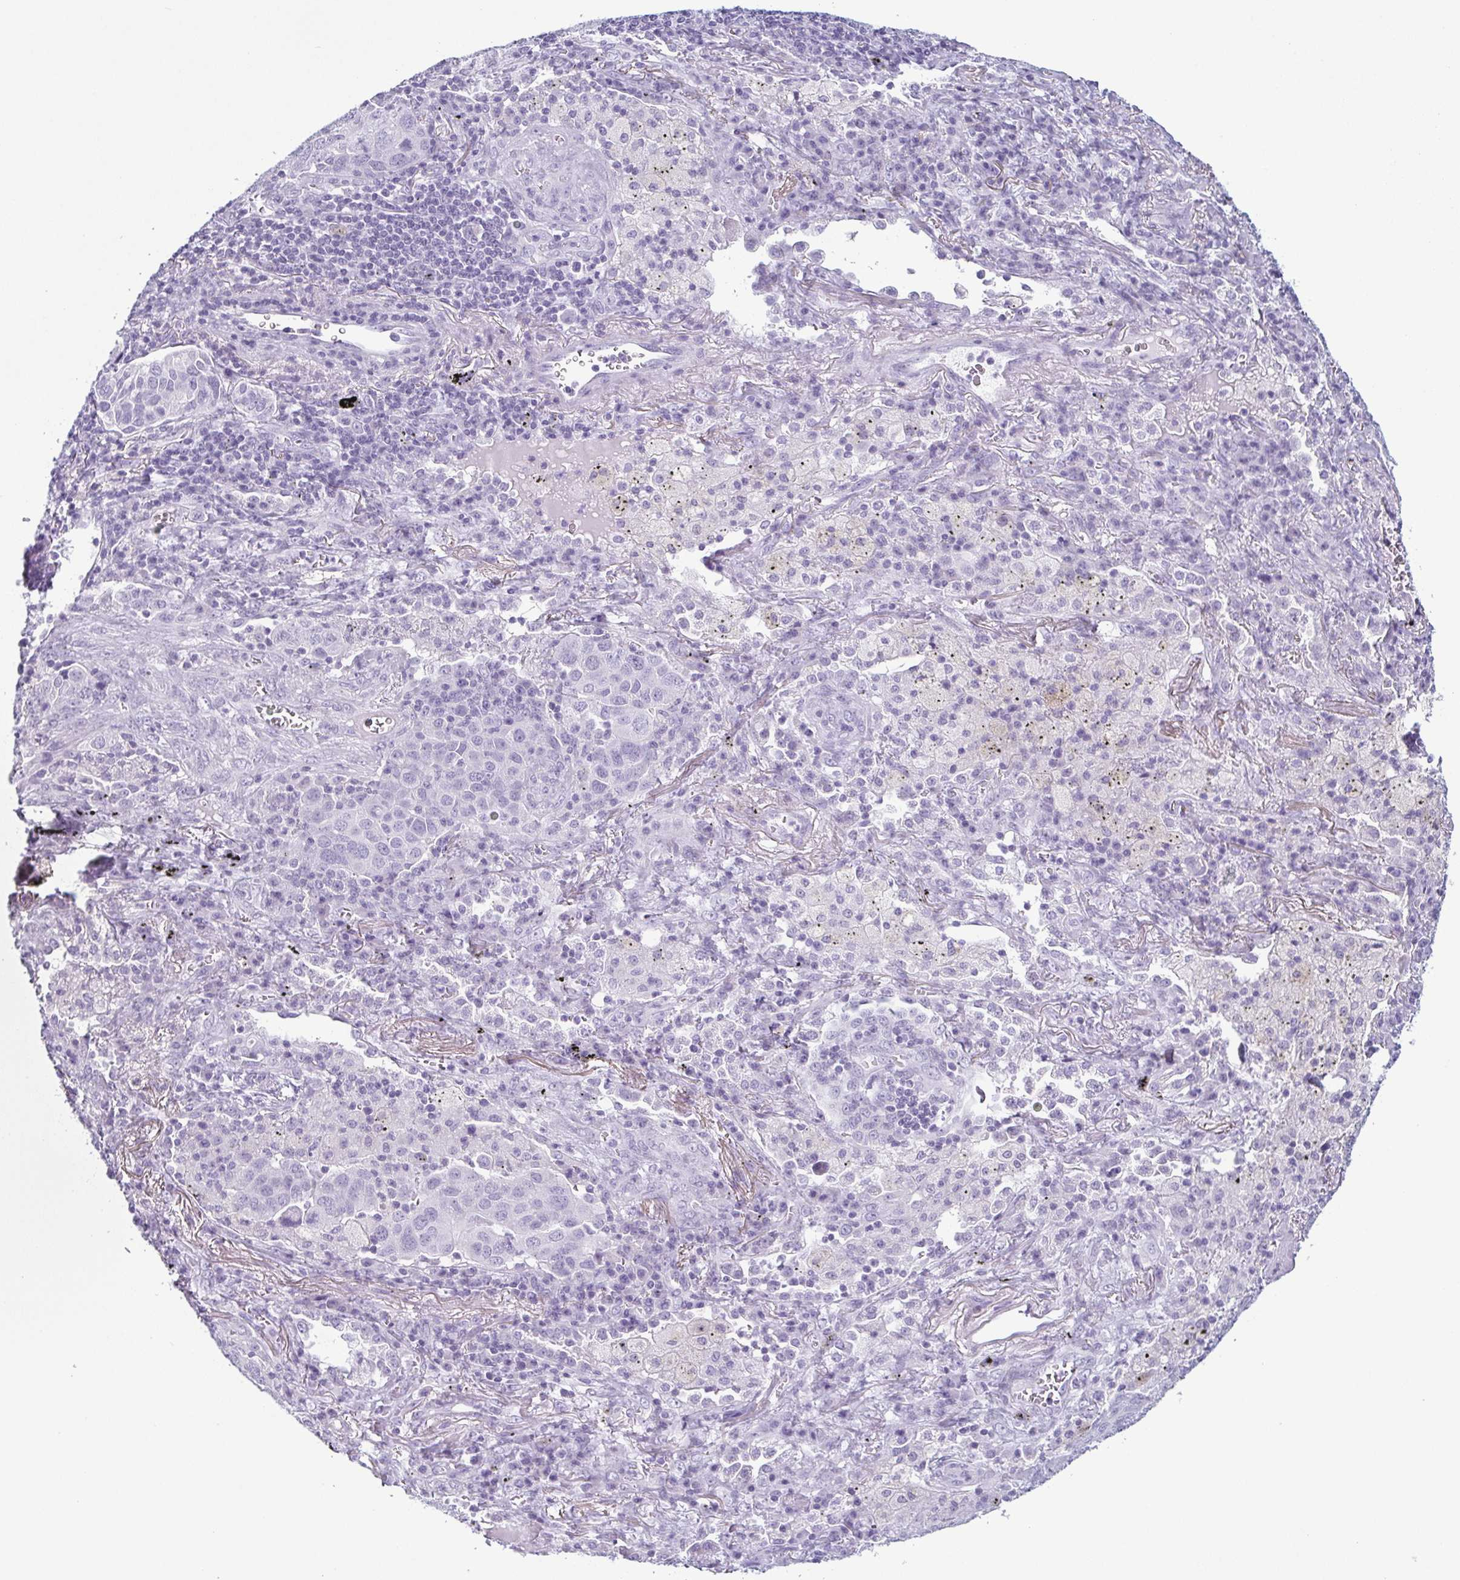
{"staining": {"intensity": "negative", "quantity": "none", "location": "none"}, "tissue": "lung cancer", "cell_type": "Tumor cells", "image_type": "cancer", "snomed": [{"axis": "morphology", "description": "Adenocarcinoma, NOS"}, {"axis": "morphology", "description": "Adenocarcinoma, metastatic, NOS"}, {"axis": "topography", "description": "Lymph node"}, {"axis": "topography", "description": "Lung"}], "caption": "Human metastatic adenocarcinoma (lung) stained for a protein using immunohistochemistry (IHC) demonstrates no staining in tumor cells.", "gene": "KRT78", "patient": {"sex": "female", "age": 65}}